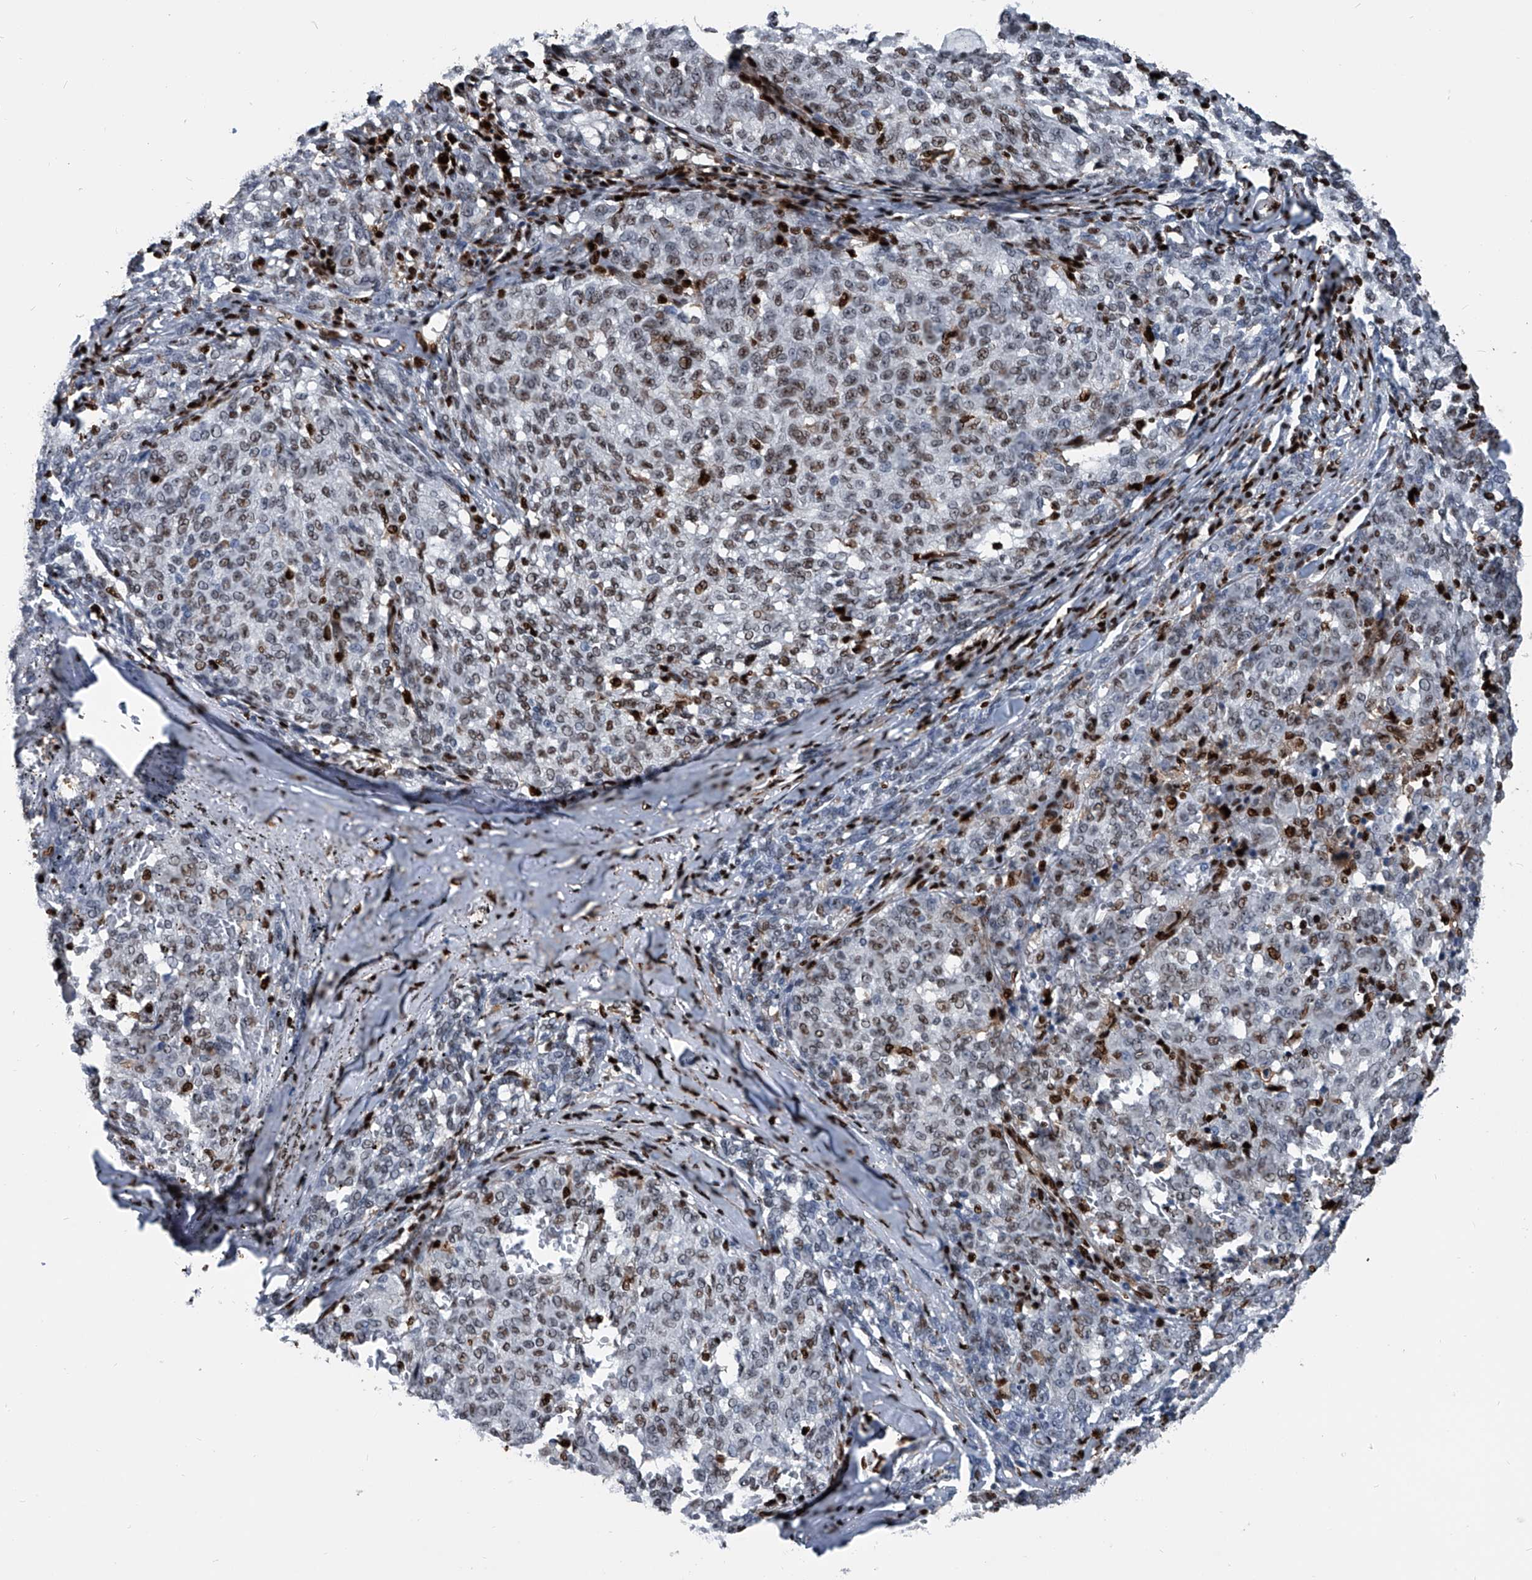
{"staining": {"intensity": "weak", "quantity": "25%-75%", "location": "nuclear"}, "tissue": "melanoma", "cell_type": "Tumor cells", "image_type": "cancer", "snomed": [{"axis": "morphology", "description": "Malignant melanoma, NOS"}, {"axis": "topography", "description": "Skin"}], "caption": "This histopathology image demonstrates melanoma stained with immunohistochemistry to label a protein in brown. The nuclear of tumor cells show weak positivity for the protein. Nuclei are counter-stained blue.", "gene": "FKBP5", "patient": {"sex": "female", "age": 72}}